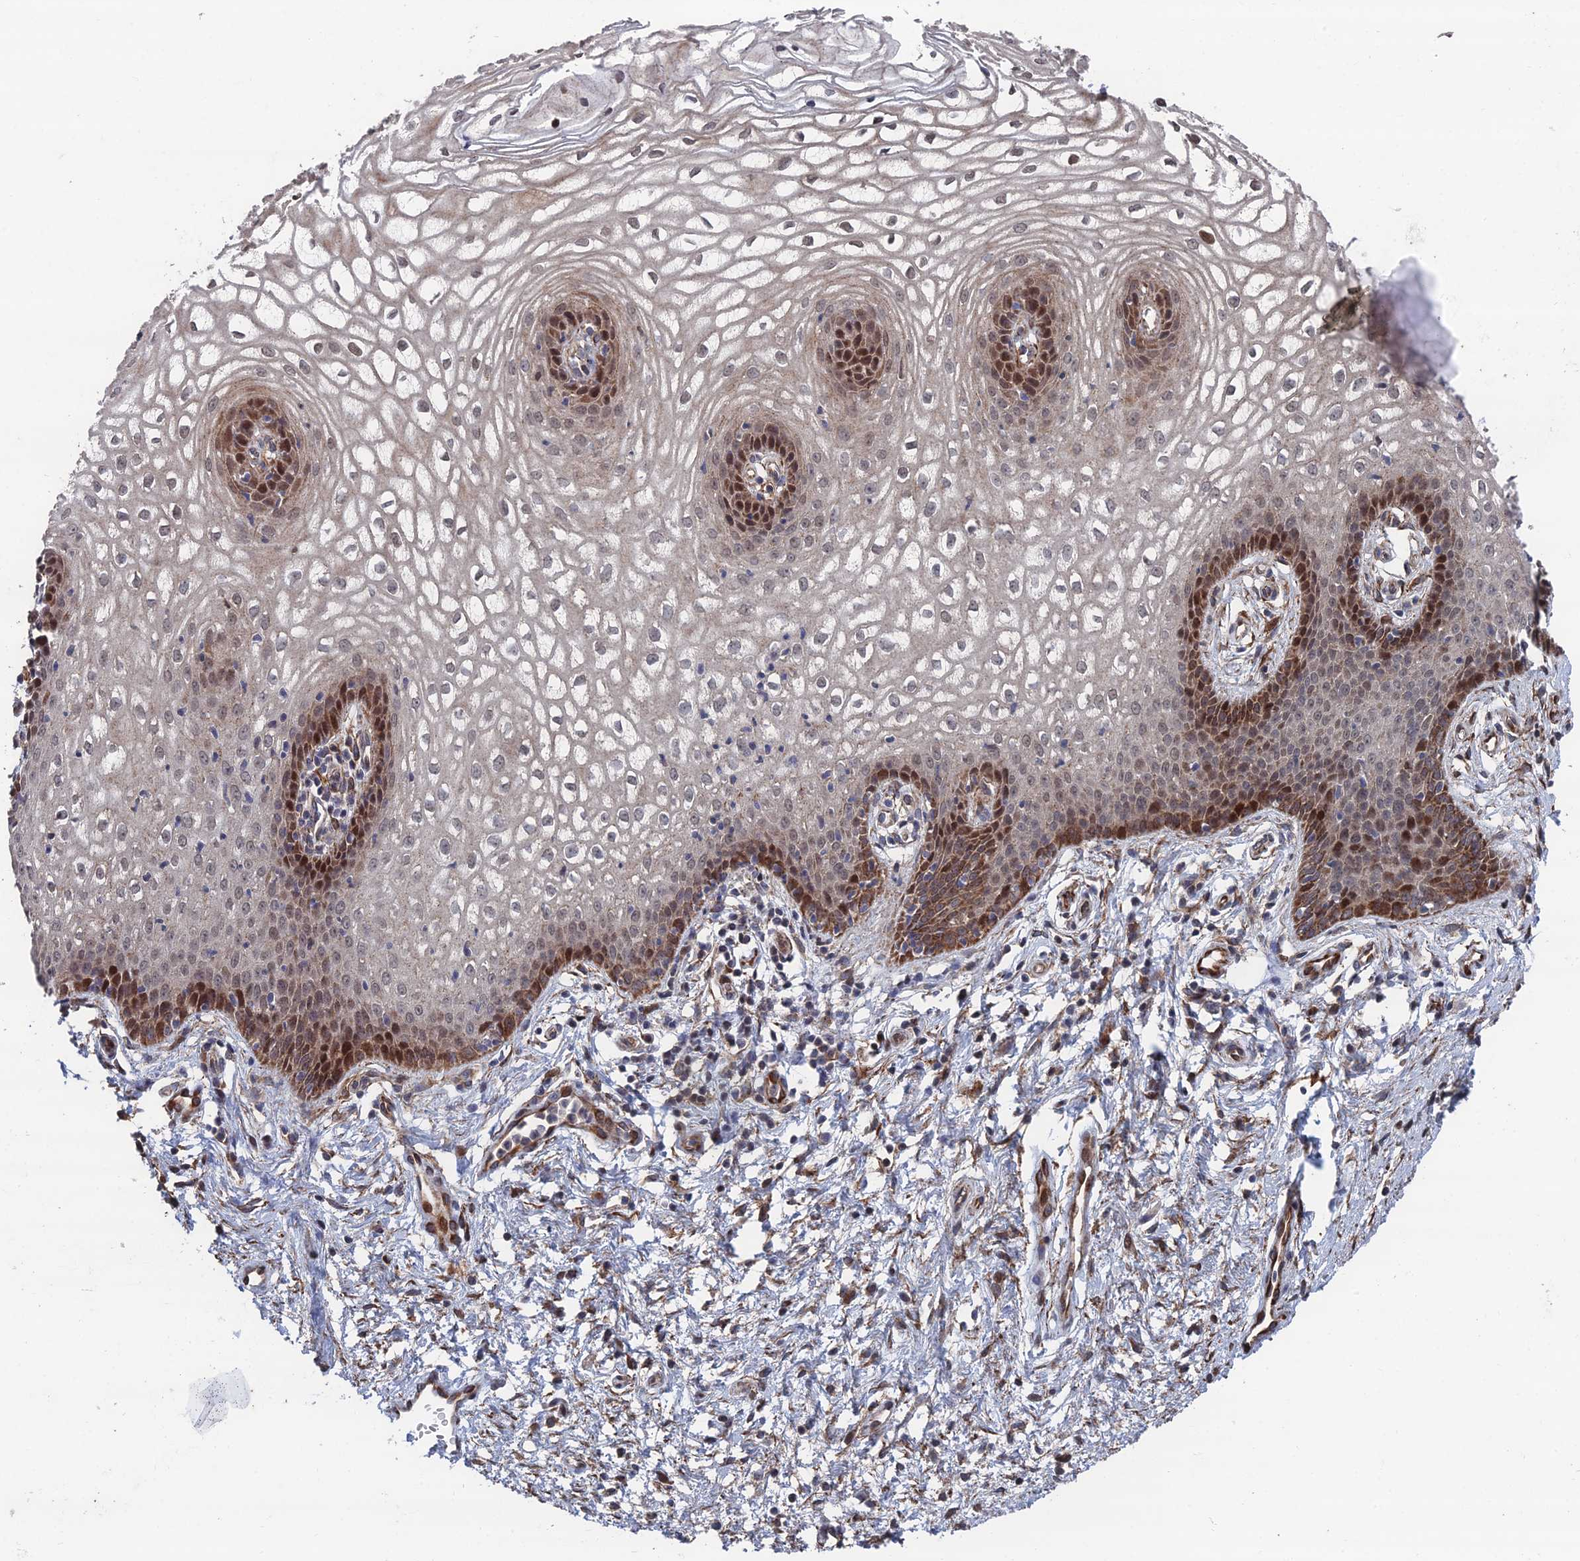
{"staining": {"intensity": "strong", "quantity": "<25%", "location": "cytoplasmic/membranous,nuclear"}, "tissue": "vagina", "cell_type": "Squamous epithelial cells", "image_type": "normal", "snomed": [{"axis": "morphology", "description": "Normal tissue, NOS"}, {"axis": "topography", "description": "Vagina"}], "caption": "This photomicrograph reveals normal vagina stained with immunohistochemistry (IHC) to label a protein in brown. The cytoplasmic/membranous,nuclear of squamous epithelial cells show strong positivity for the protein. Nuclei are counter-stained blue.", "gene": "GTF2IRD1", "patient": {"sex": "female", "age": 34}}